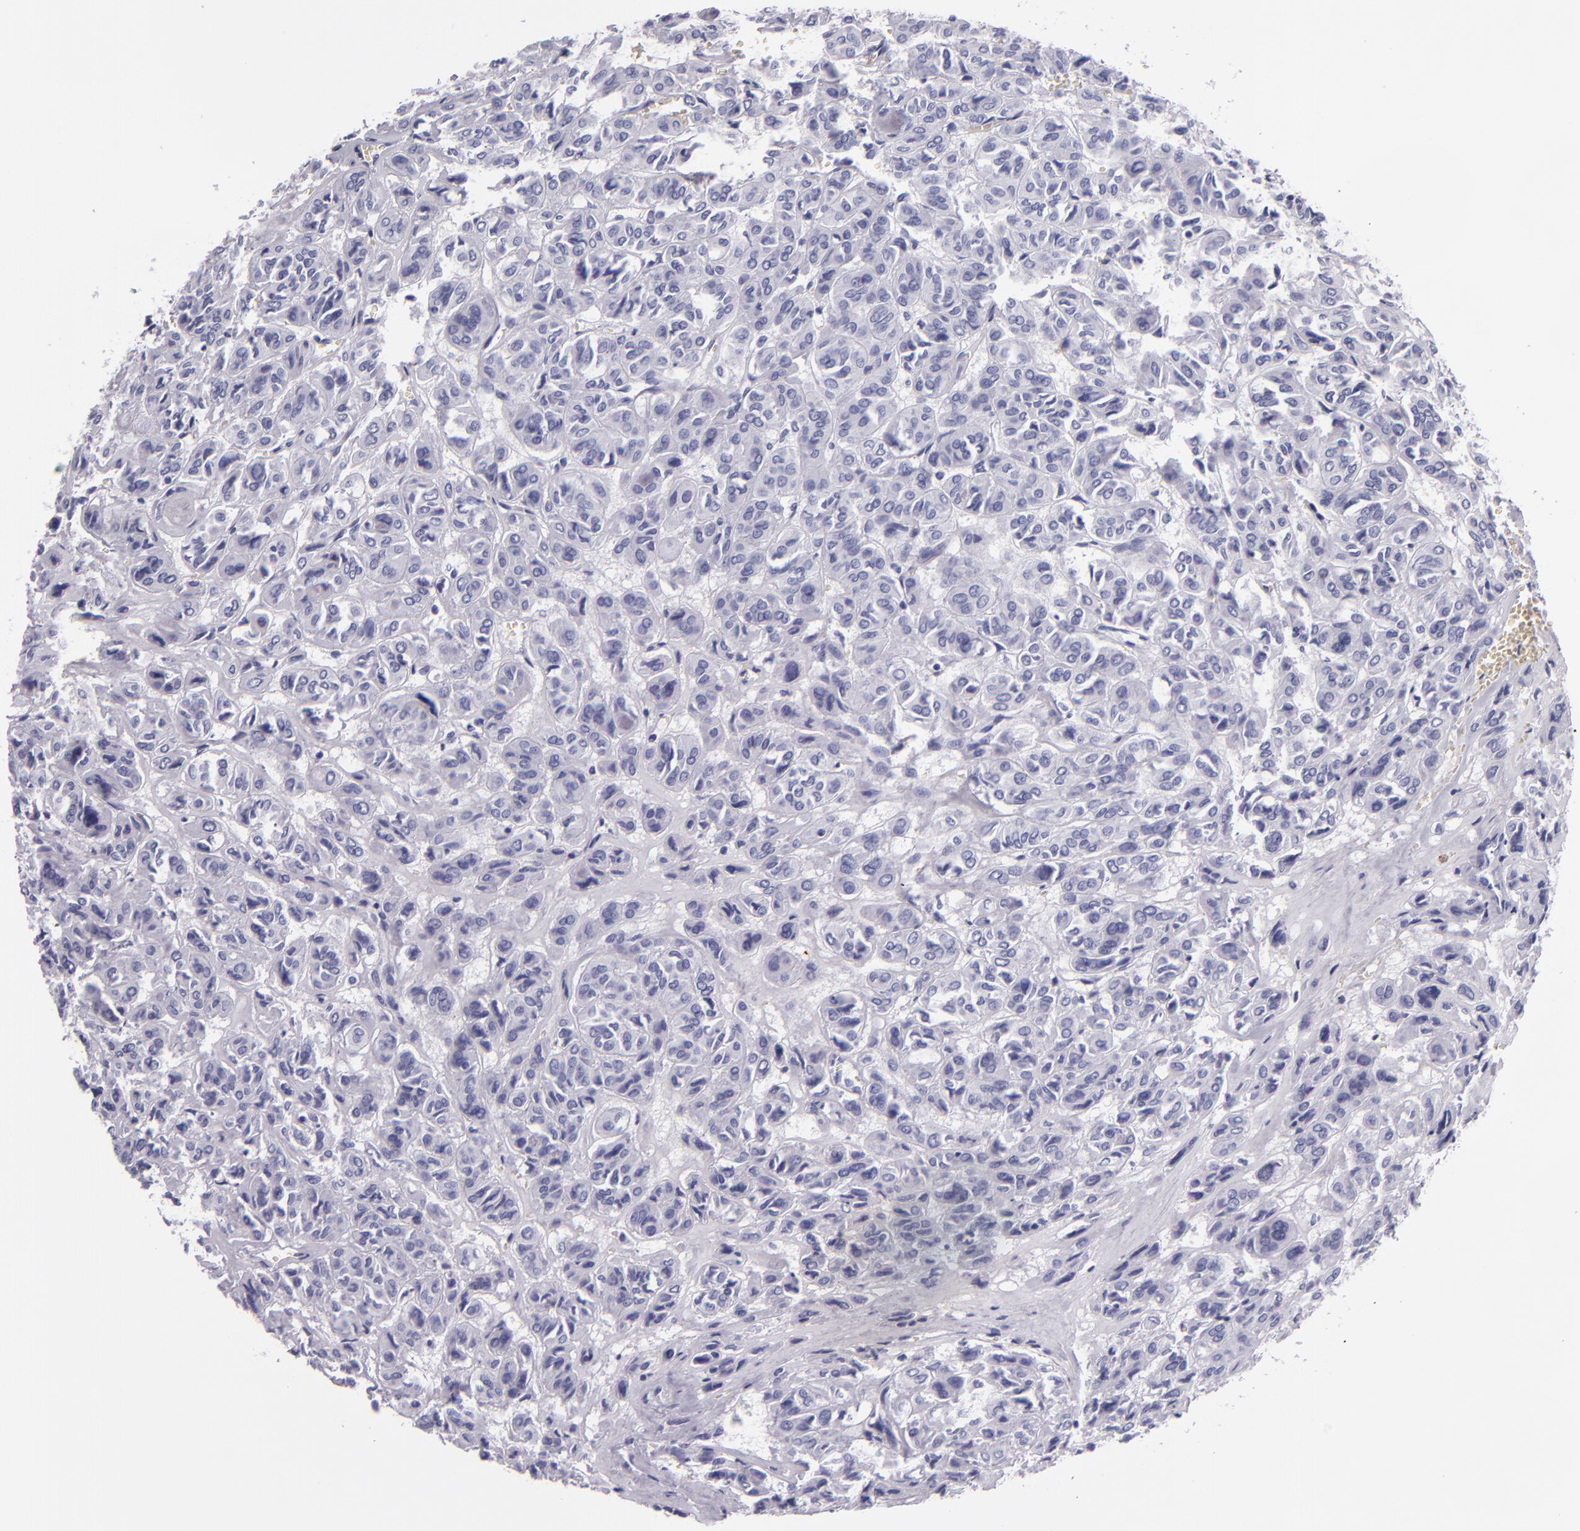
{"staining": {"intensity": "negative", "quantity": "none", "location": "none"}, "tissue": "thyroid cancer", "cell_type": "Tumor cells", "image_type": "cancer", "snomed": [{"axis": "morphology", "description": "Follicular adenoma carcinoma, NOS"}, {"axis": "topography", "description": "Thyroid gland"}], "caption": "DAB (3,3'-diaminobenzidine) immunohistochemical staining of thyroid follicular adenoma carcinoma displays no significant positivity in tumor cells.", "gene": "CR2", "patient": {"sex": "female", "age": 71}}